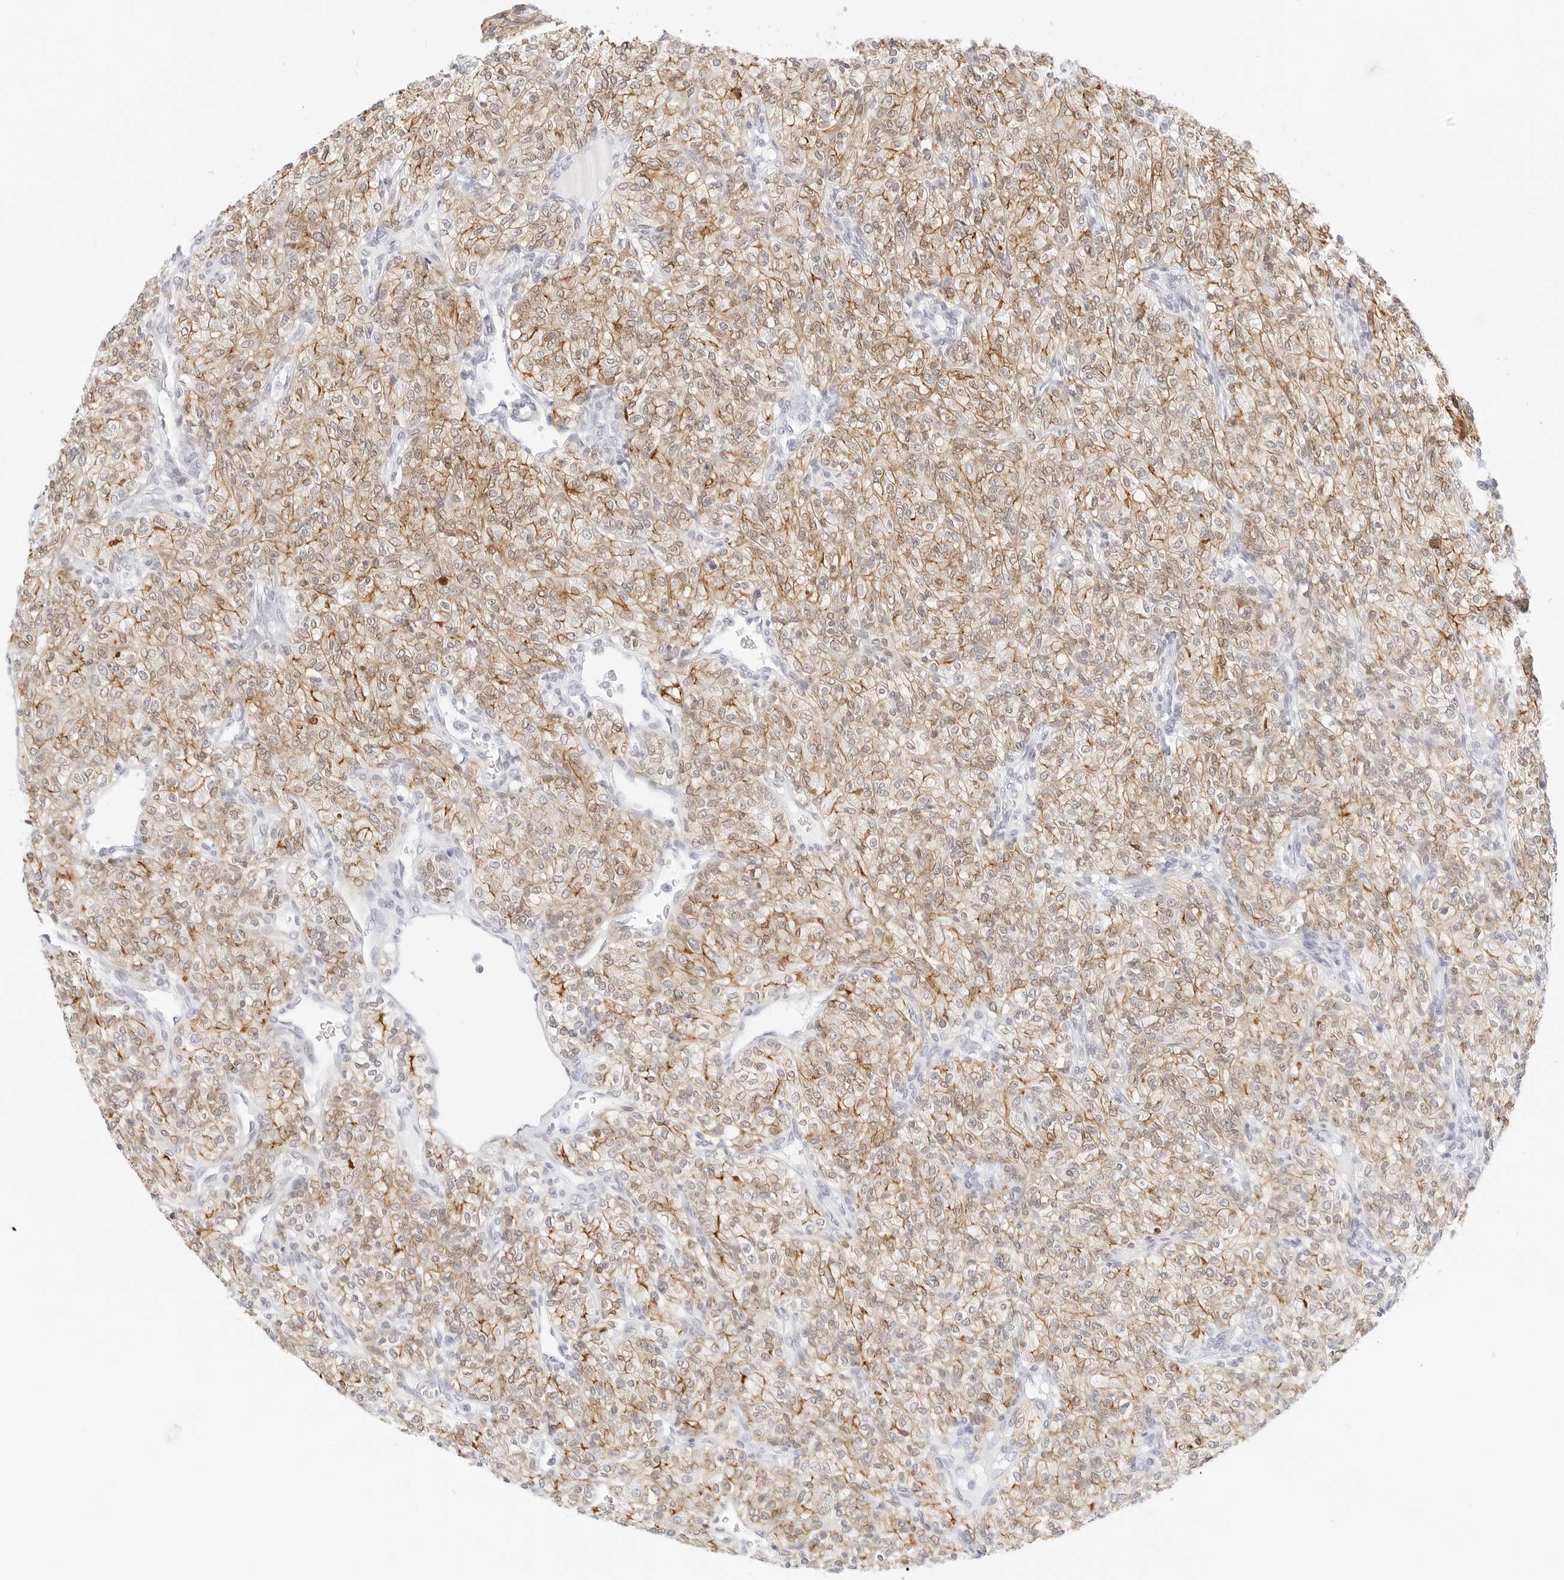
{"staining": {"intensity": "moderate", "quantity": ">75%", "location": "cytoplasmic/membranous"}, "tissue": "renal cancer", "cell_type": "Tumor cells", "image_type": "cancer", "snomed": [{"axis": "morphology", "description": "Adenocarcinoma, NOS"}, {"axis": "topography", "description": "Kidney"}], "caption": "The photomicrograph exhibits staining of renal adenocarcinoma, revealing moderate cytoplasmic/membranous protein staining (brown color) within tumor cells.", "gene": "CDH1", "patient": {"sex": "male", "age": 77}}